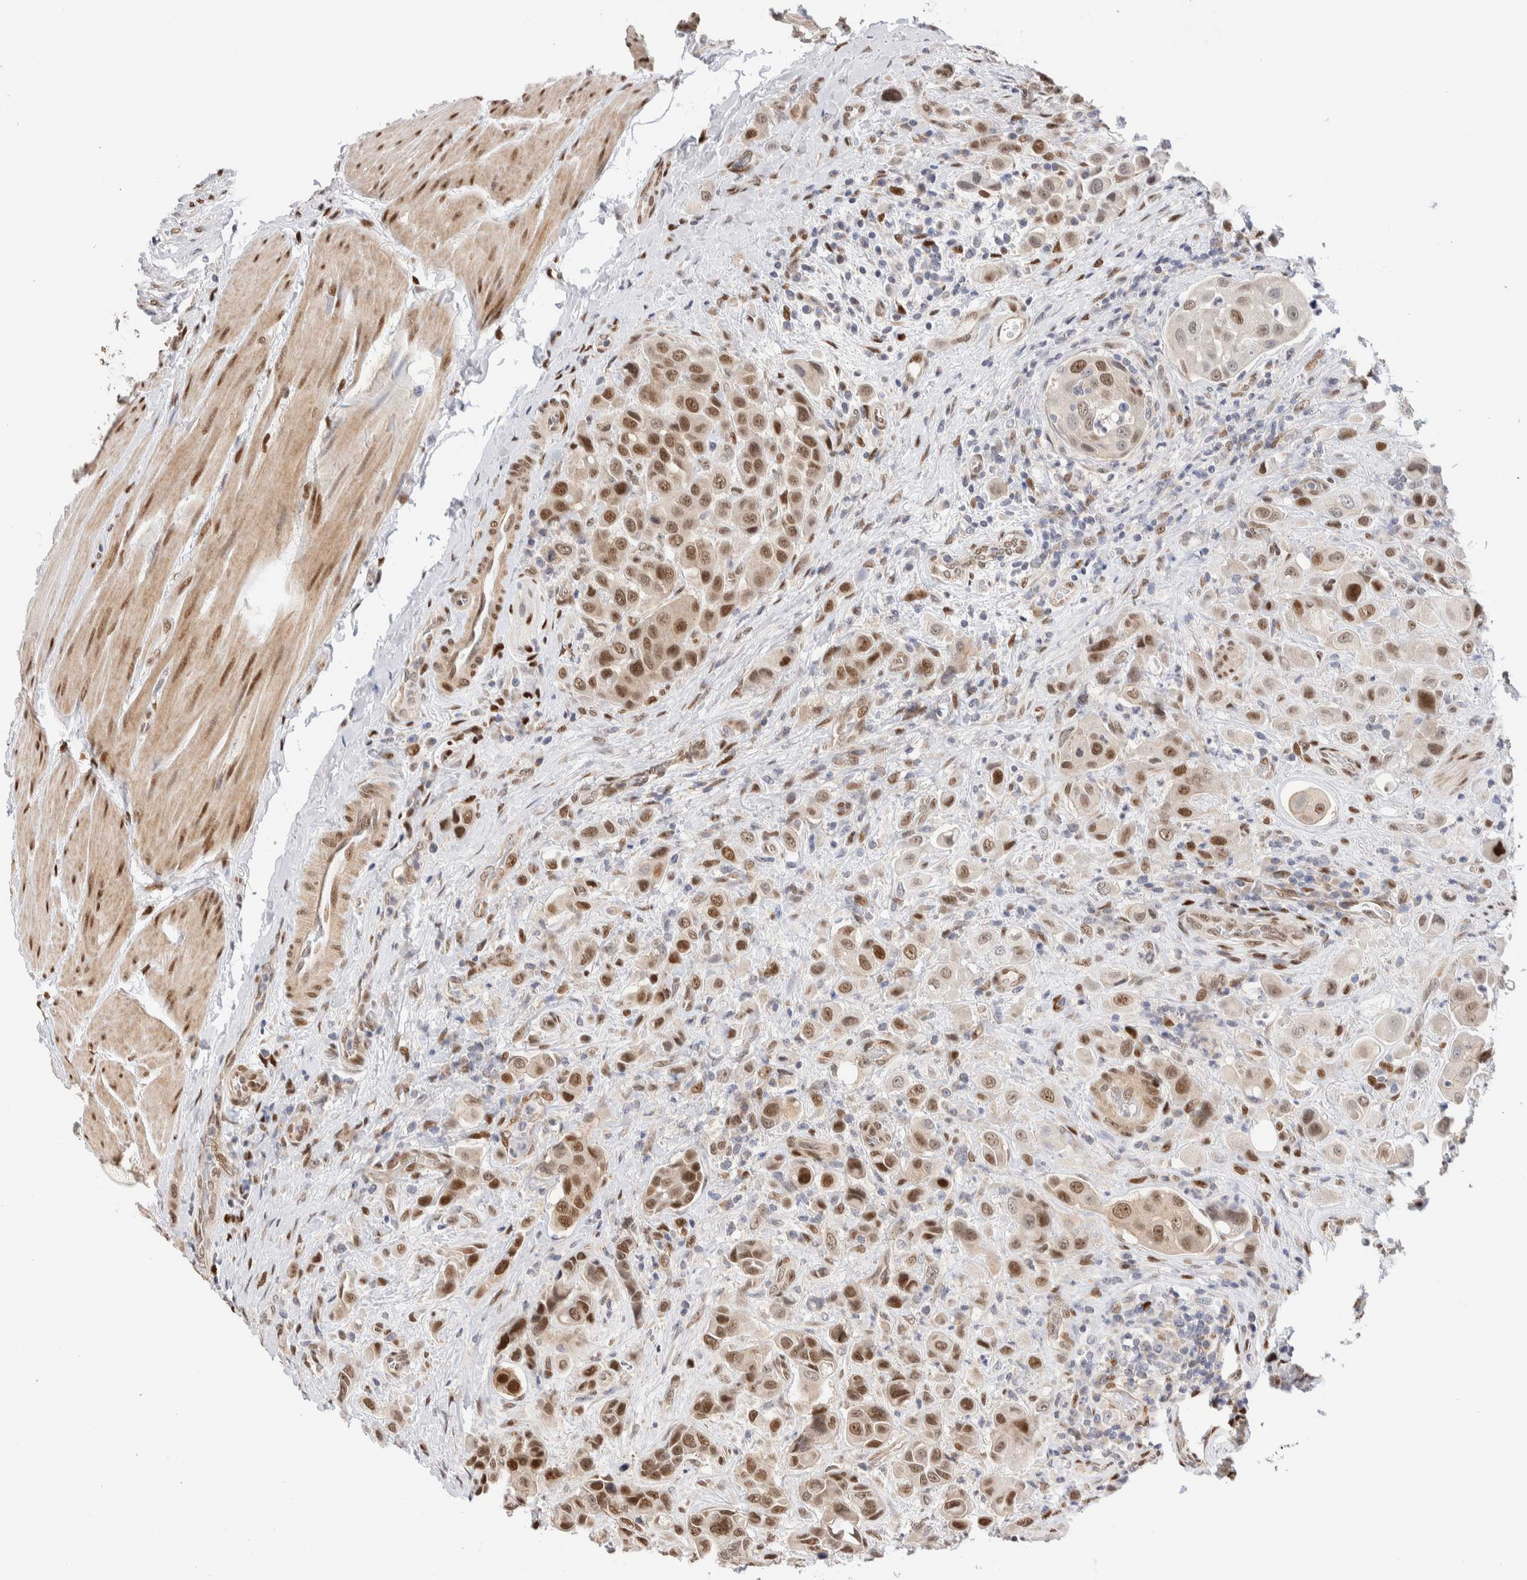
{"staining": {"intensity": "moderate", "quantity": ">75%", "location": "cytoplasmic/membranous,nuclear"}, "tissue": "urothelial cancer", "cell_type": "Tumor cells", "image_type": "cancer", "snomed": [{"axis": "morphology", "description": "Urothelial carcinoma, High grade"}, {"axis": "topography", "description": "Urinary bladder"}], "caption": "Immunohistochemistry (IHC) (DAB) staining of human high-grade urothelial carcinoma shows moderate cytoplasmic/membranous and nuclear protein expression in about >75% of tumor cells.", "gene": "NSMAF", "patient": {"sex": "male", "age": 50}}